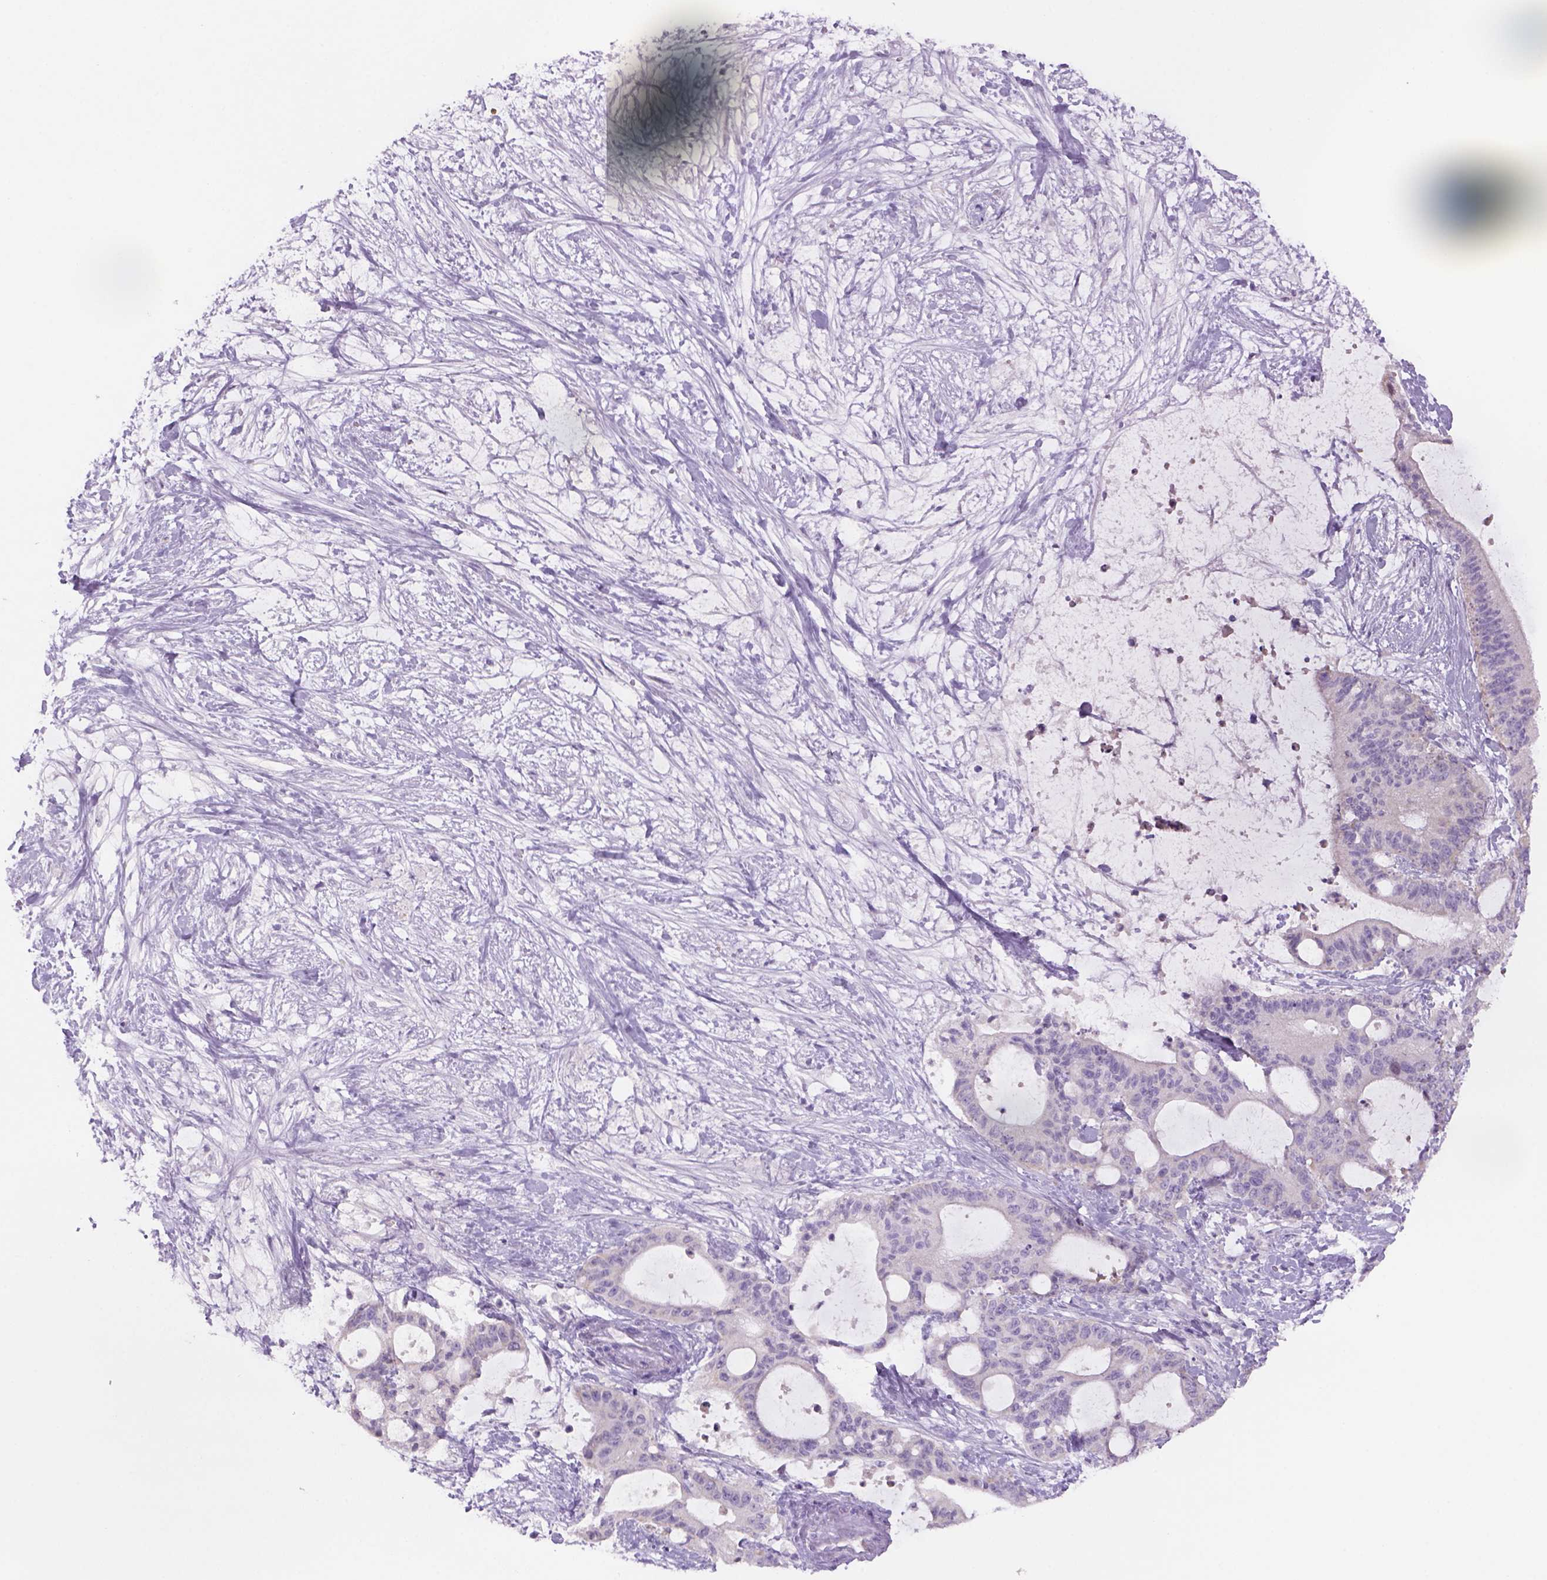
{"staining": {"intensity": "negative", "quantity": "none", "location": "none"}, "tissue": "liver cancer", "cell_type": "Tumor cells", "image_type": "cancer", "snomed": [{"axis": "morphology", "description": "Cholangiocarcinoma"}, {"axis": "topography", "description": "Liver"}], "caption": "The image displays no staining of tumor cells in cholangiocarcinoma (liver).", "gene": "ADGRV1", "patient": {"sex": "female", "age": 73}}